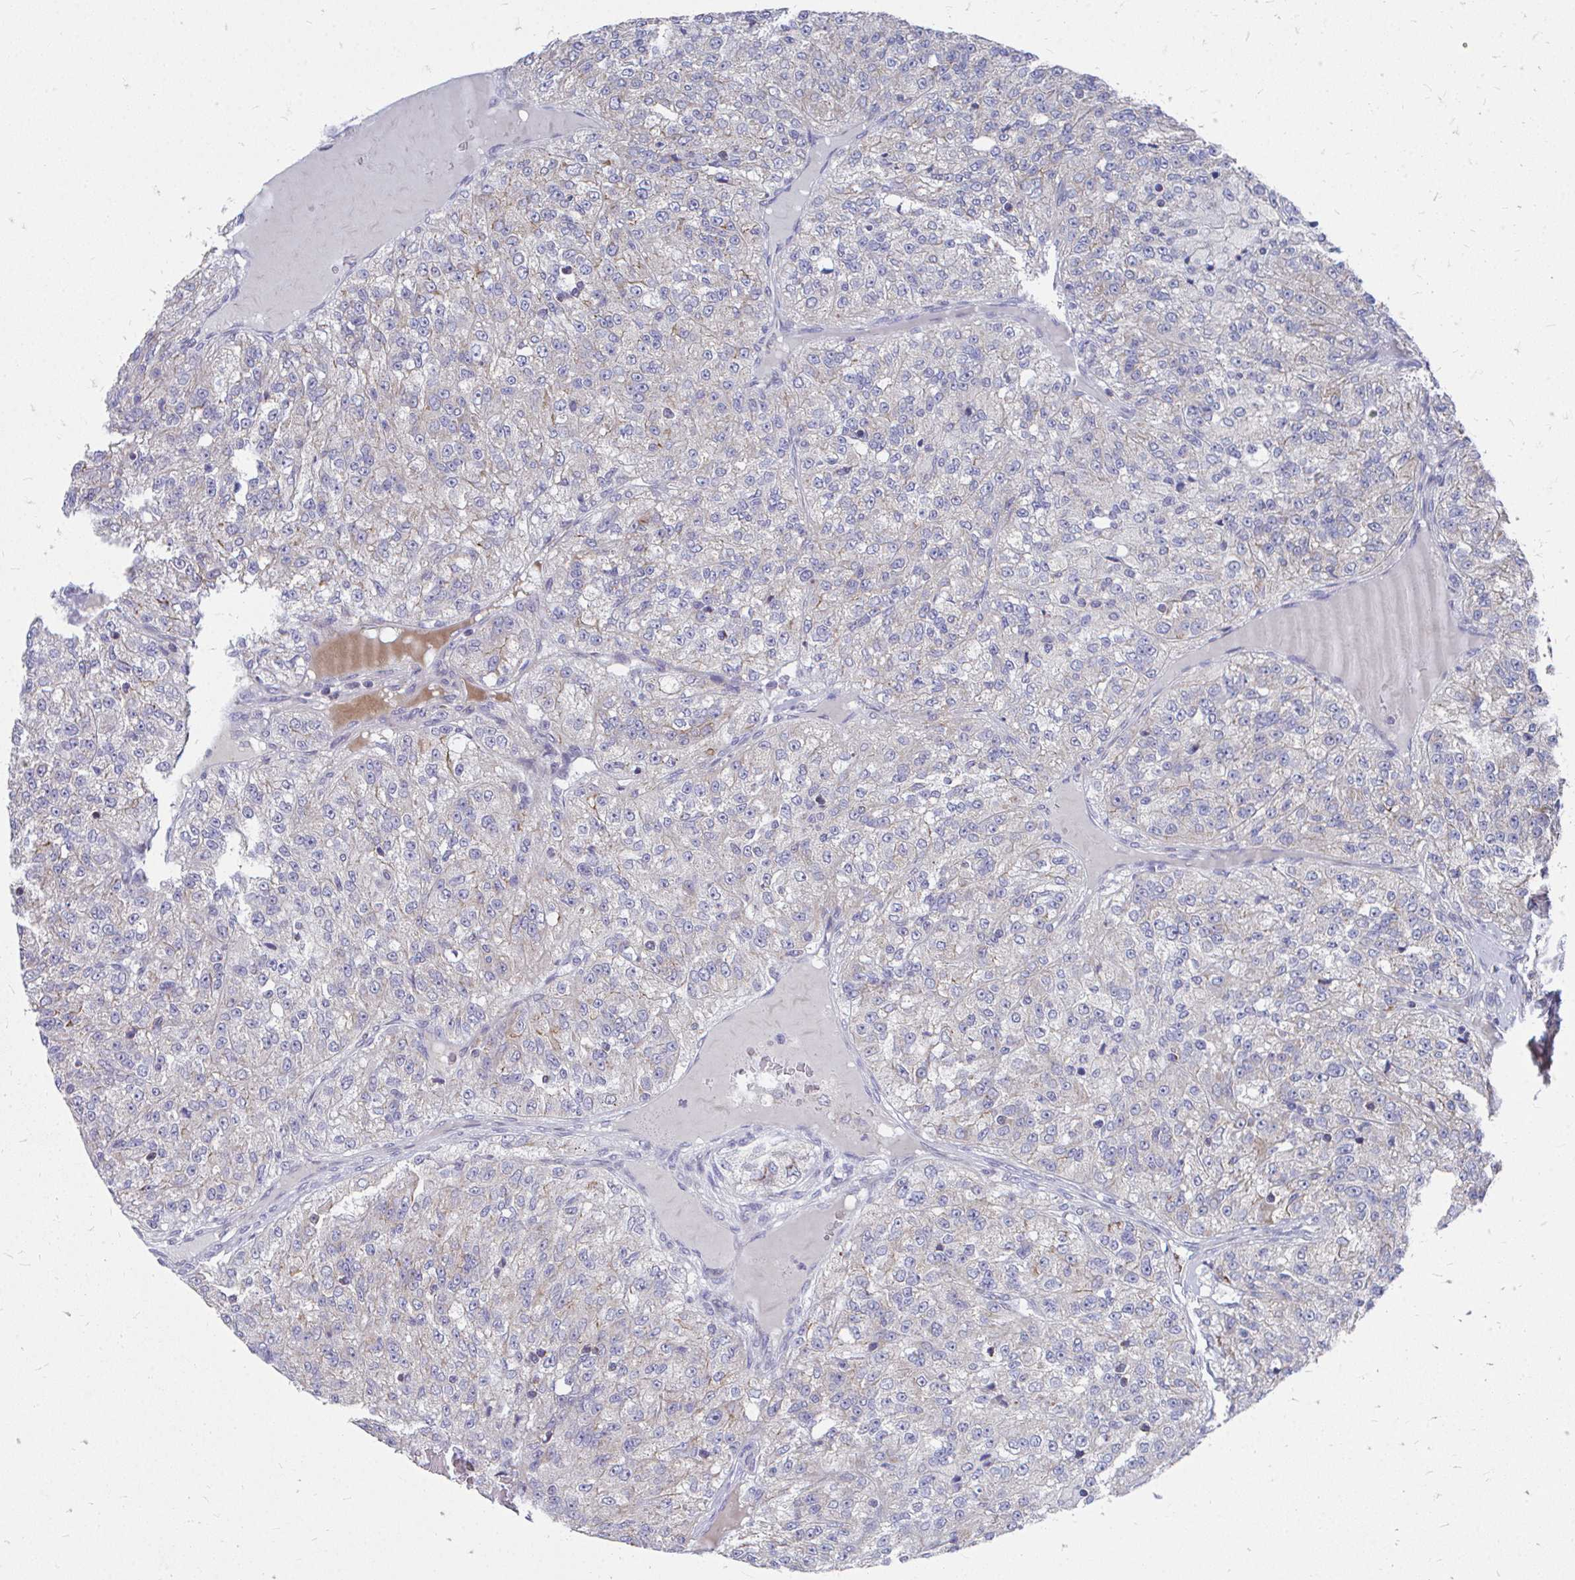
{"staining": {"intensity": "weak", "quantity": "<25%", "location": "cytoplasmic/membranous"}, "tissue": "renal cancer", "cell_type": "Tumor cells", "image_type": "cancer", "snomed": [{"axis": "morphology", "description": "Adenocarcinoma, NOS"}, {"axis": "topography", "description": "Kidney"}], "caption": "IHC histopathology image of renal adenocarcinoma stained for a protein (brown), which reveals no expression in tumor cells.", "gene": "PEX3", "patient": {"sex": "female", "age": 63}}